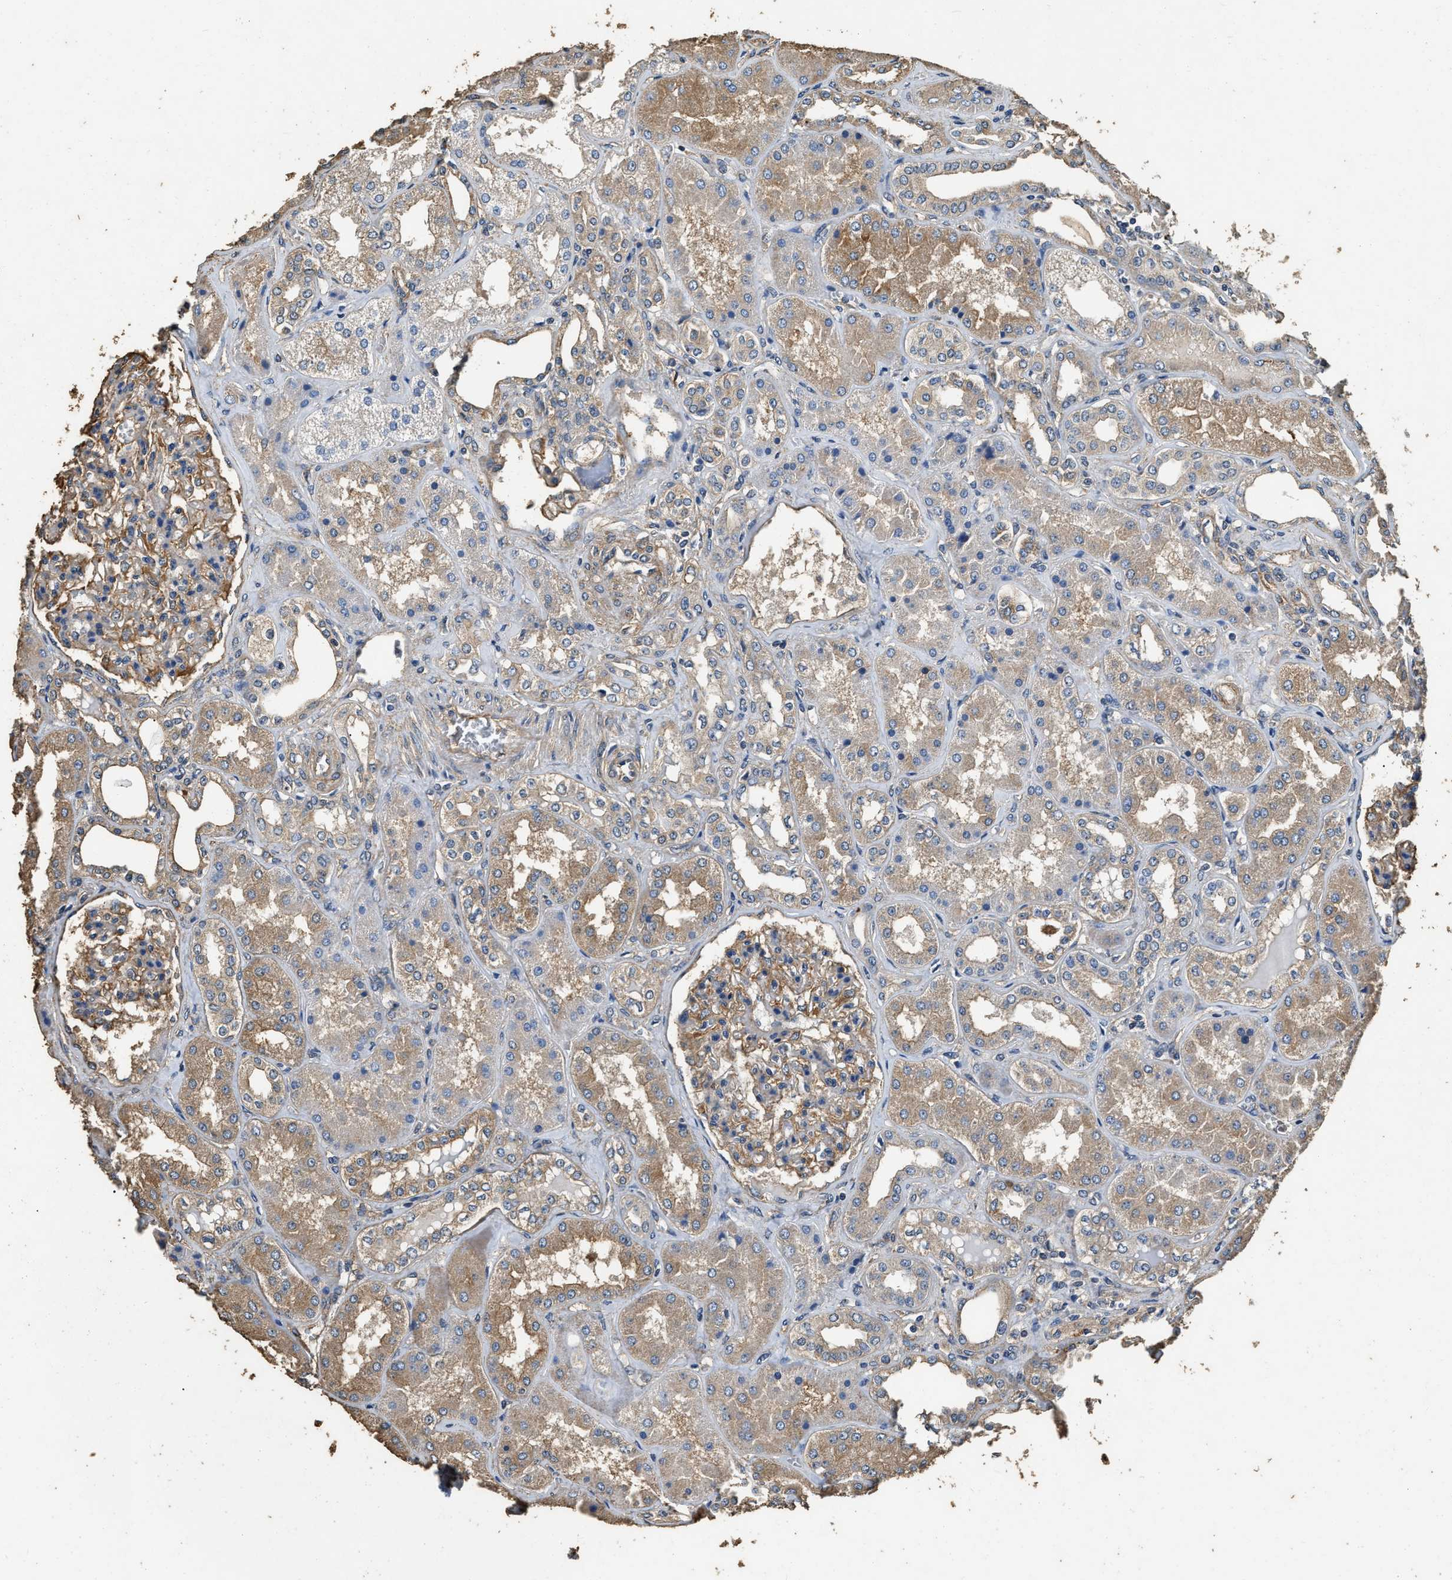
{"staining": {"intensity": "moderate", "quantity": ">75%", "location": "cytoplasmic/membranous"}, "tissue": "kidney", "cell_type": "Cells in glomeruli", "image_type": "normal", "snomed": [{"axis": "morphology", "description": "Normal tissue, NOS"}, {"axis": "topography", "description": "Kidney"}], "caption": "Benign kidney was stained to show a protein in brown. There is medium levels of moderate cytoplasmic/membranous positivity in approximately >75% of cells in glomeruli. The protein of interest is stained brown, and the nuclei are stained in blue (DAB IHC with brightfield microscopy, high magnification).", "gene": "MIB1", "patient": {"sex": "female", "age": 56}}